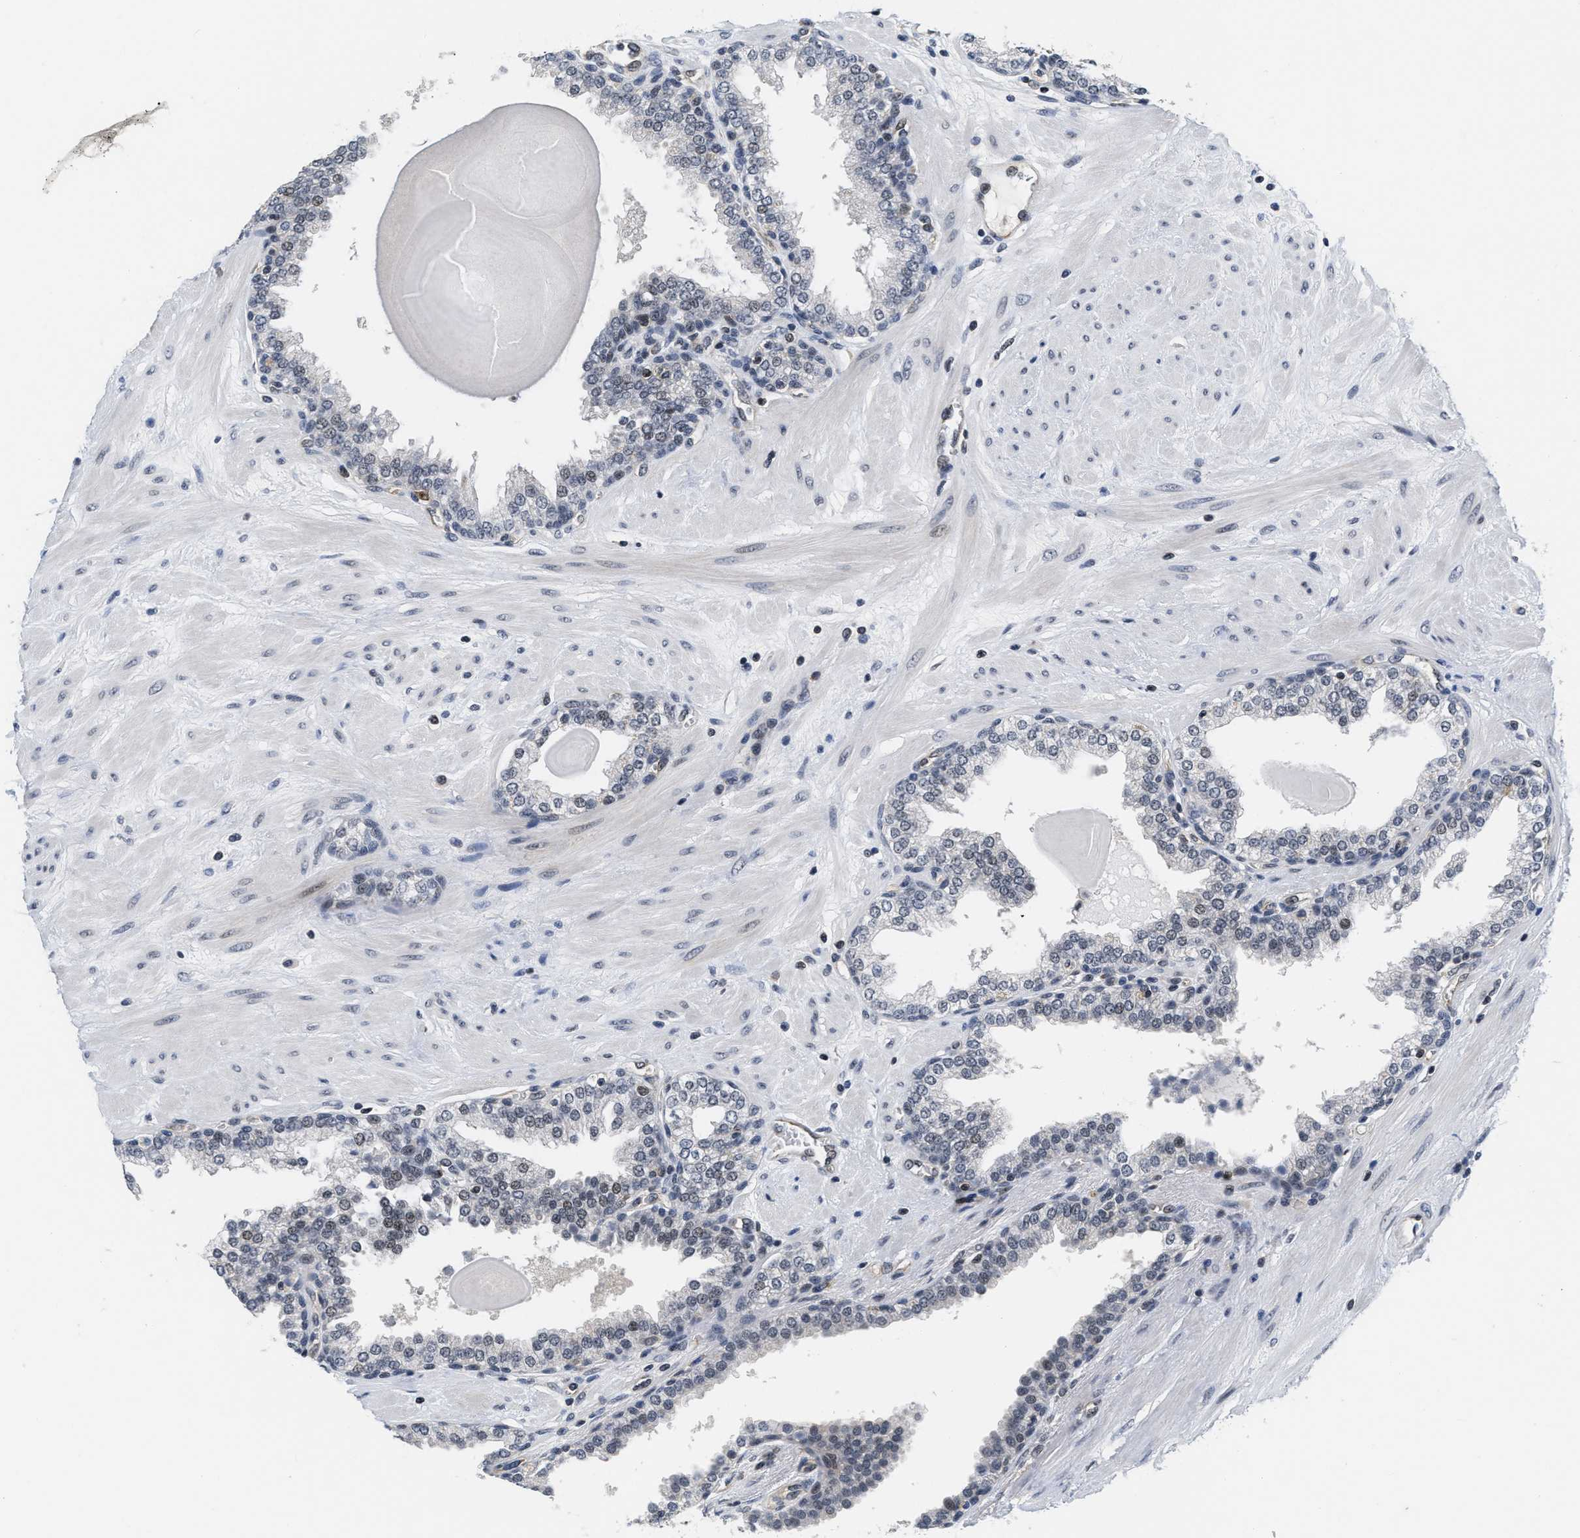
{"staining": {"intensity": "weak", "quantity": "<25%", "location": "nuclear"}, "tissue": "prostate", "cell_type": "Glandular cells", "image_type": "normal", "snomed": [{"axis": "morphology", "description": "Normal tissue, NOS"}, {"axis": "topography", "description": "Prostate"}], "caption": "An image of prostate stained for a protein exhibits no brown staining in glandular cells. (Brightfield microscopy of DAB immunohistochemistry (IHC) at high magnification).", "gene": "HIF1A", "patient": {"sex": "male", "age": 51}}